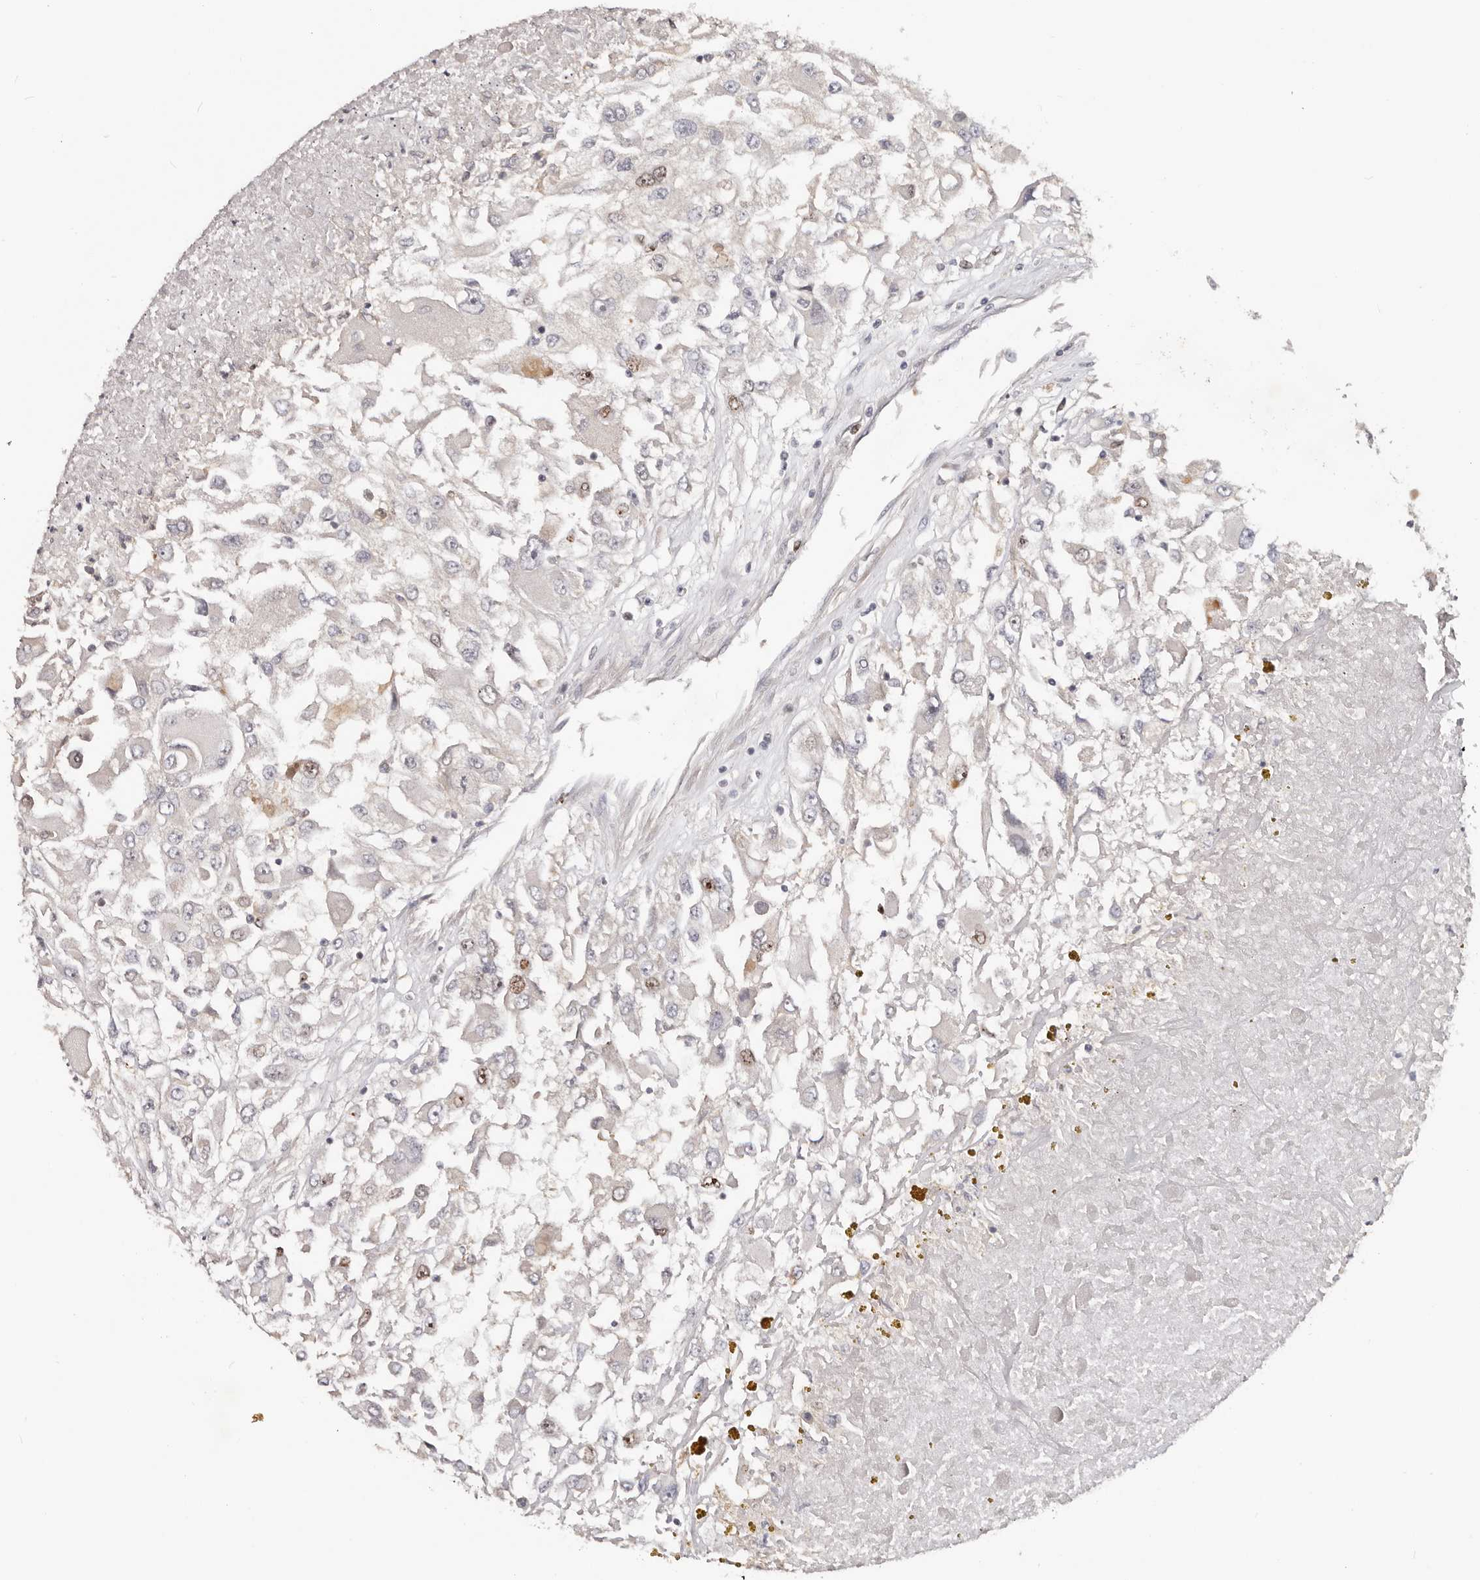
{"staining": {"intensity": "moderate", "quantity": "<25%", "location": "nuclear"}, "tissue": "renal cancer", "cell_type": "Tumor cells", "image_type": "cancer", "snomed": [{"axis": "morphology", "description": "Adenocarcinoma, NOS"}, {"axis": "topography", "description": "Kidney"}], "caption": "IHC staining of renal cancer (adenocarcinoma), which displays low levels of moderate nuclear staining in about <25% of tumor cells indicating moderate nuclear protein positivity. The staining was performed using DAB (3,3'-diaminobenzidine) (brown) for protein detection and nuclei were counterstained in hematoxylin (blue).", "gene": "CCDC190", "patient": {"sex": "female", "age": 52}}